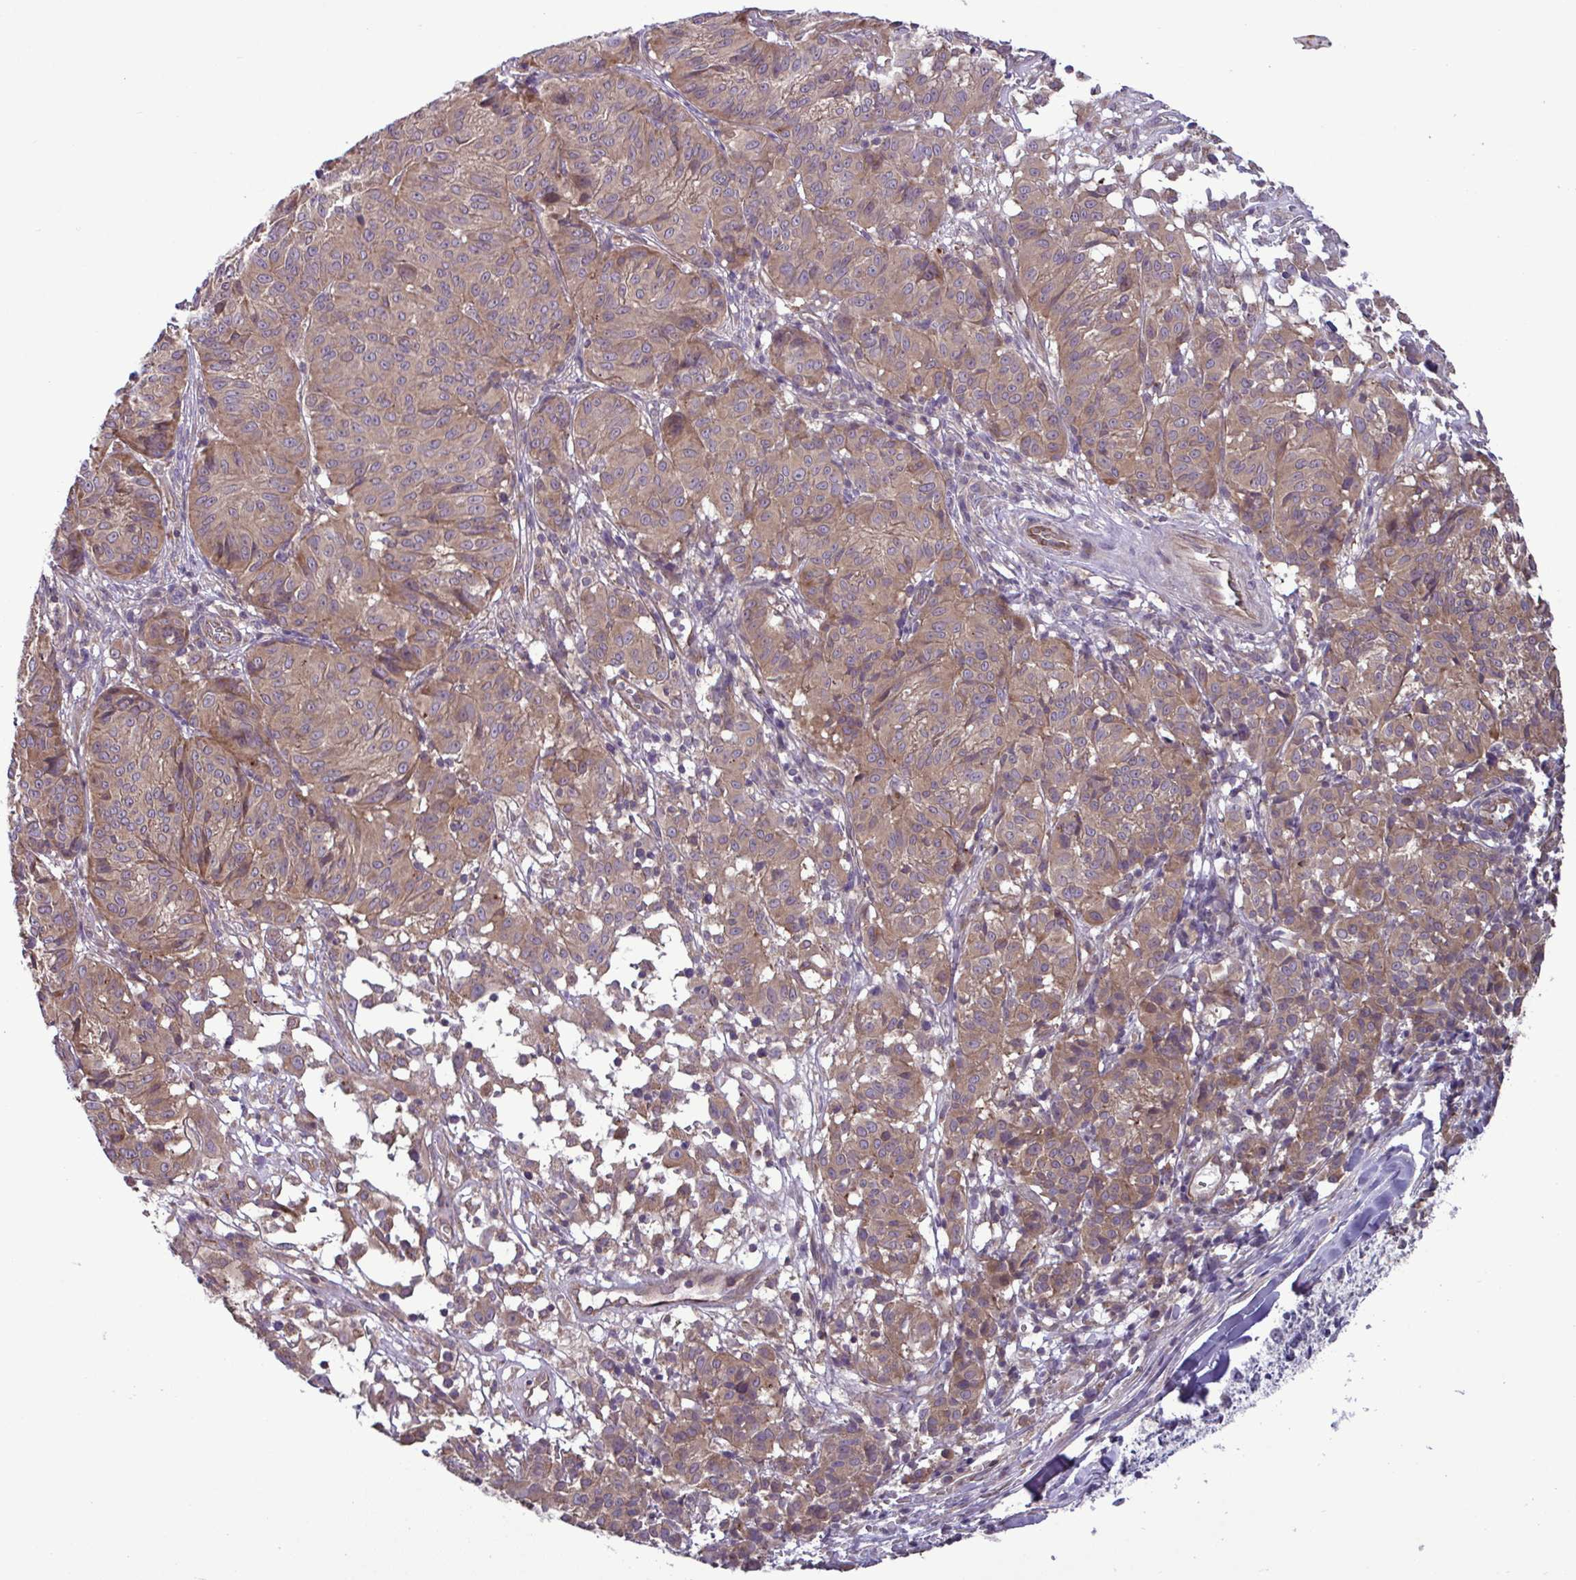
{"staining": {"intensity": "weak", "quantity": "25%-75%", "location": "cytoplasmic/membranous"}, "tissue": "melanoma", "cell_type": "Tumor cells", "image_type": "cancer", "snomed": [{"axis": "morphology", "description": "Malignant melanoma, NOS"}, {"axis": "topography", "description": "Skin"}], "caption": "Melanoma stained with DAB immunohistochemistry (IHC) exhibits low levels of weak cytoplasmic/membranous staining in approximately 25%-75% of tumor cells.", "gene": "GLTP", "patient": {"sex": "female", "age": 72}}